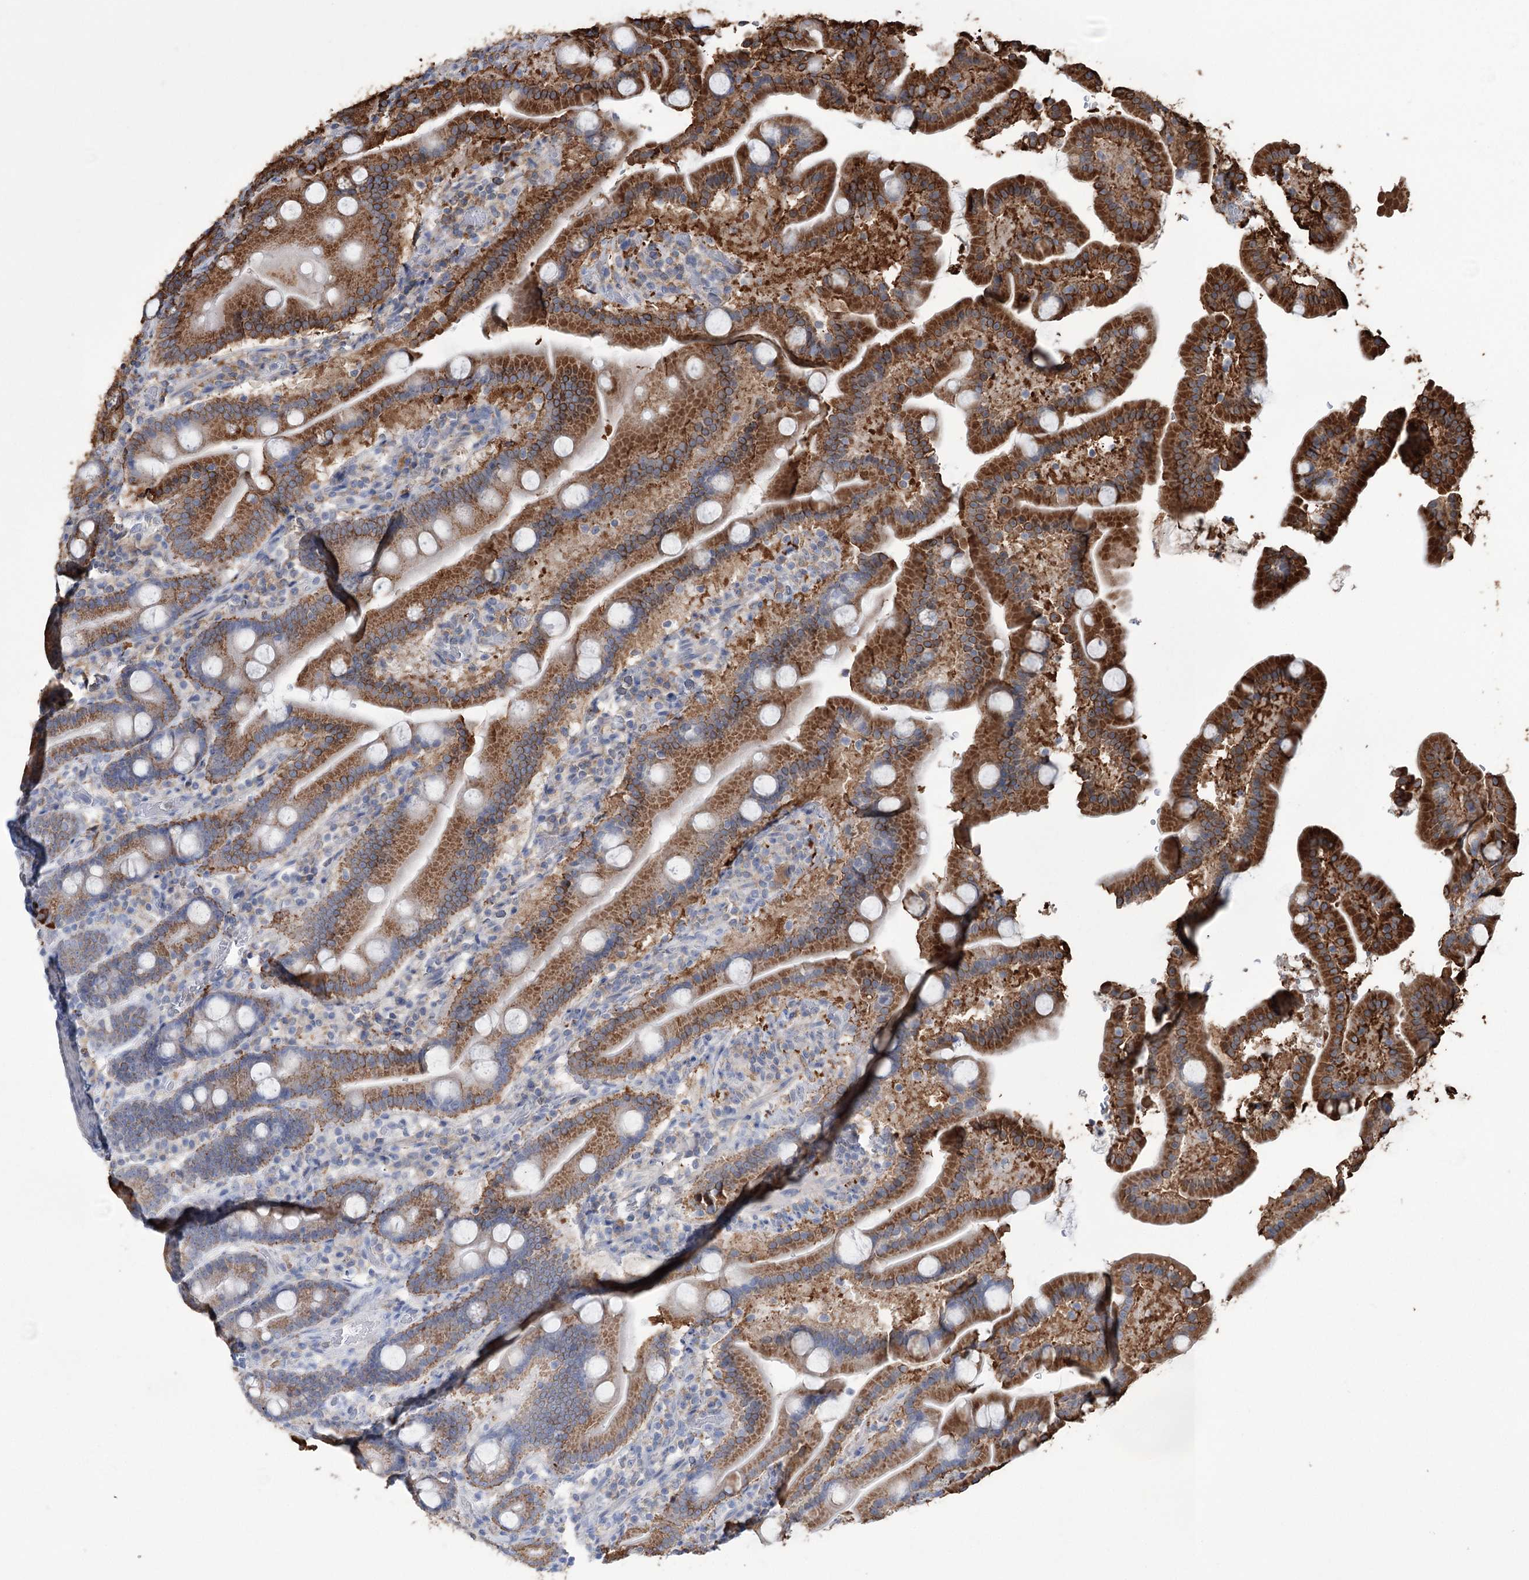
{"staining": {"intensity": "strong", "quantity": ">75%", "location": "cytoplasmic/membranous"}, "tissue": "duodenum", "cell_type": "Glandular cells", "image_type": "normal", "snomed": [{"axis": "morphology", "description": "Normal tissue, NOS"}, {"axis": "topography", "description": "Duodenum"}], "caption": "Brown immunohistochemical staining in unremarkable duodenum shows strong cytoplasmic/membranous expression in approximately >75% of glandular cells. Using DAB (brown) and hematoxylin (blue) stains, captured at high magnification using brightfield microscopy.", "gene": "TRIM71", "patient": {"sex": "male", "age": 55}}